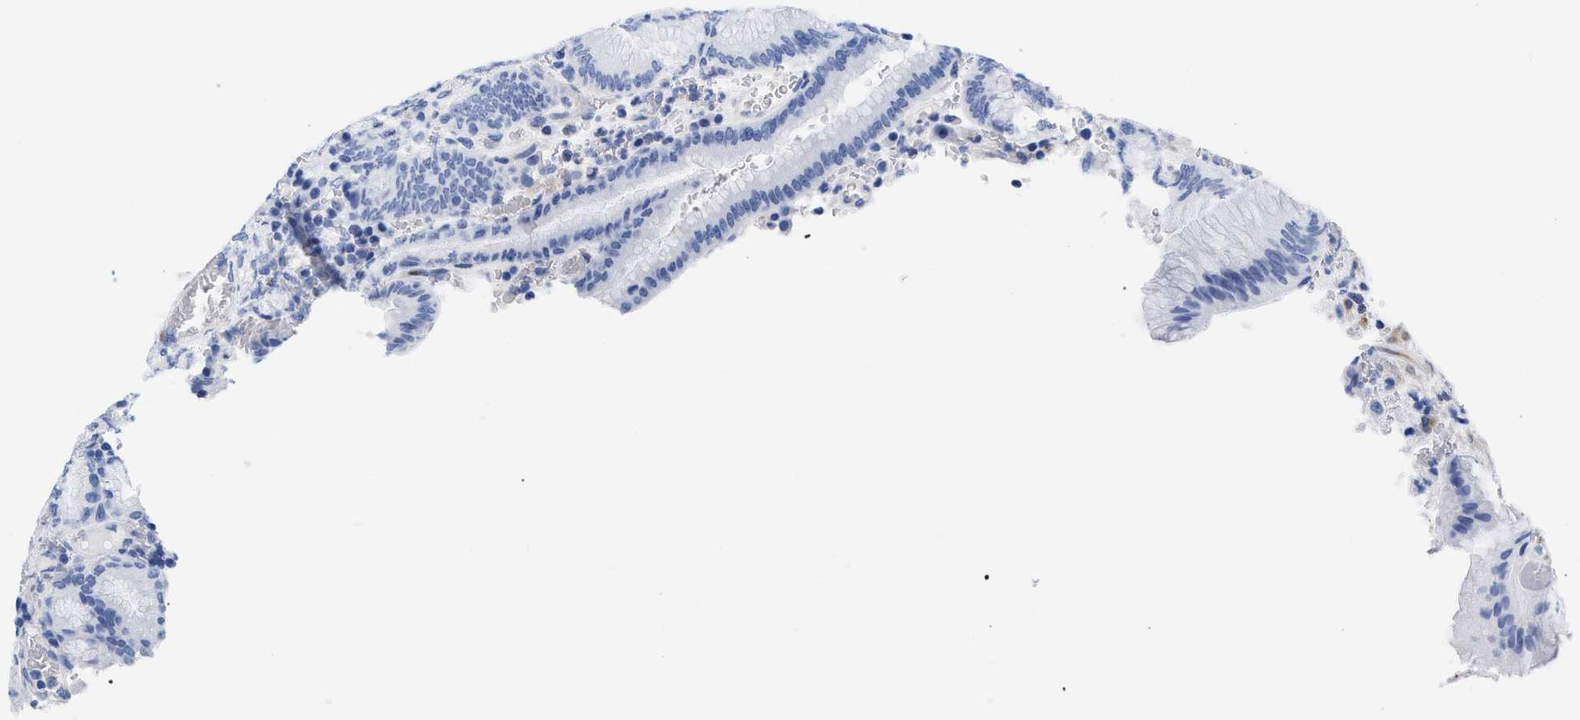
{"staining": {"intensity": "negative", "quantity": "none", "location": "none"}, "tissue": "stomach", "cell_type": "Glandular cells", "image_type": "normal", "snomed": [{"axis": "morphology", "description": "Normal tissue, NOS"}, {"axis": "morphology", "description": "Carcinoid, malignant, NOS"}, {"axis": "topography", "description": "Stomach, upper"}], "caption": "The IHC histopathology image has no significant staining in glandular cells of stomach. Nuclei are stained in blue.", "gene": "DUSP26", "patient": {"sex": "male", "age": 39}}